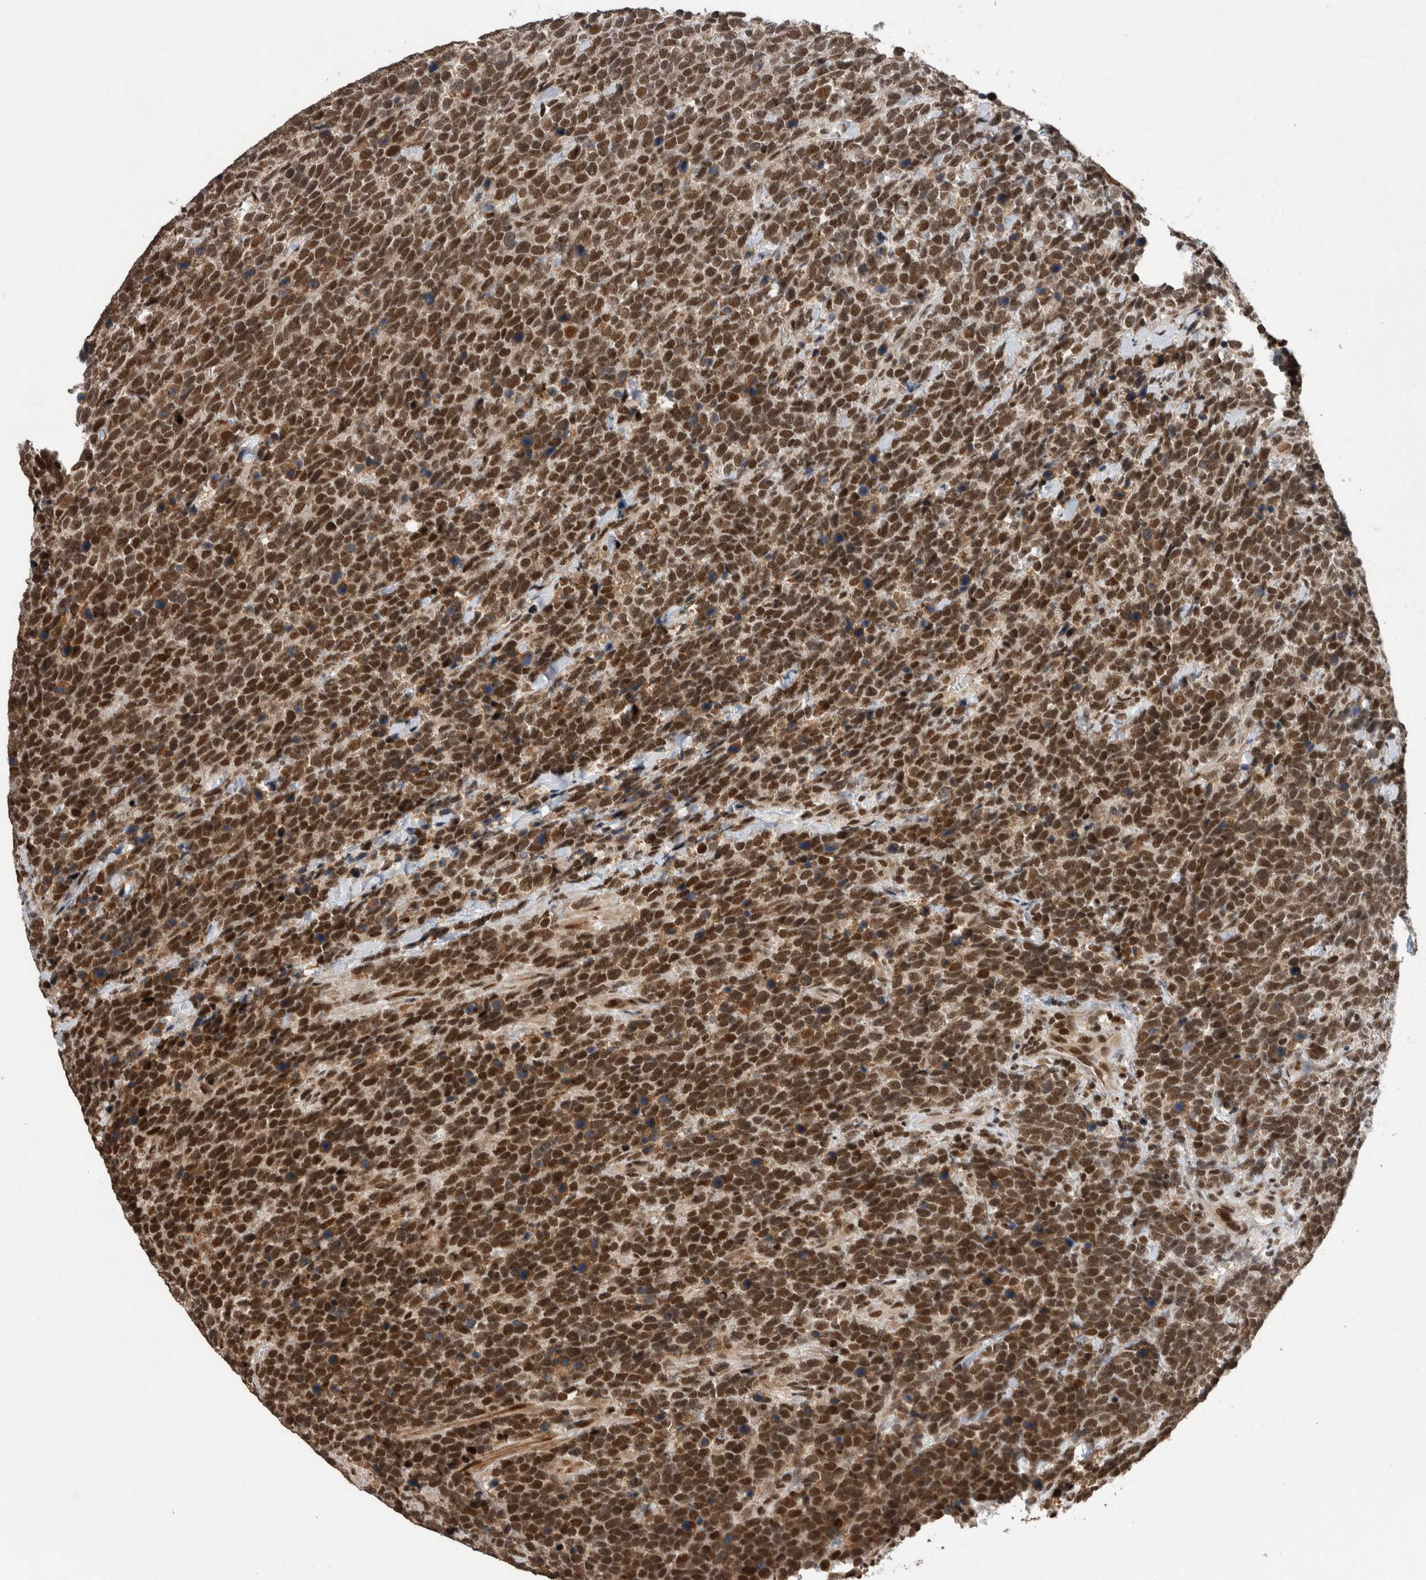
{"staining": {"intensity": "strong", "quantity": ">75%", "location": "nuclear"}, "tissue": "urothelial cancer", "cell_type": "Tumor cells", "image_type": "cancer", "snomed": [{"axis": "morphology", "description": "Urothelial carcinoma, High grade"}, {"axis": "topography", "description": "Urinary bladder"}], "caption": "DAB immunohistochemical staining of human urothelial carcinoma (high-grade) reveals strong nuclear protein positivity in approximately >75% of tumor cells. The staining was performed using DAB, with brown indicating positive protein expression. Nuclei are stained blue with hematoxylin.", "gene": "CPSF2", "patient": {"sex": "female", "age": 82}}